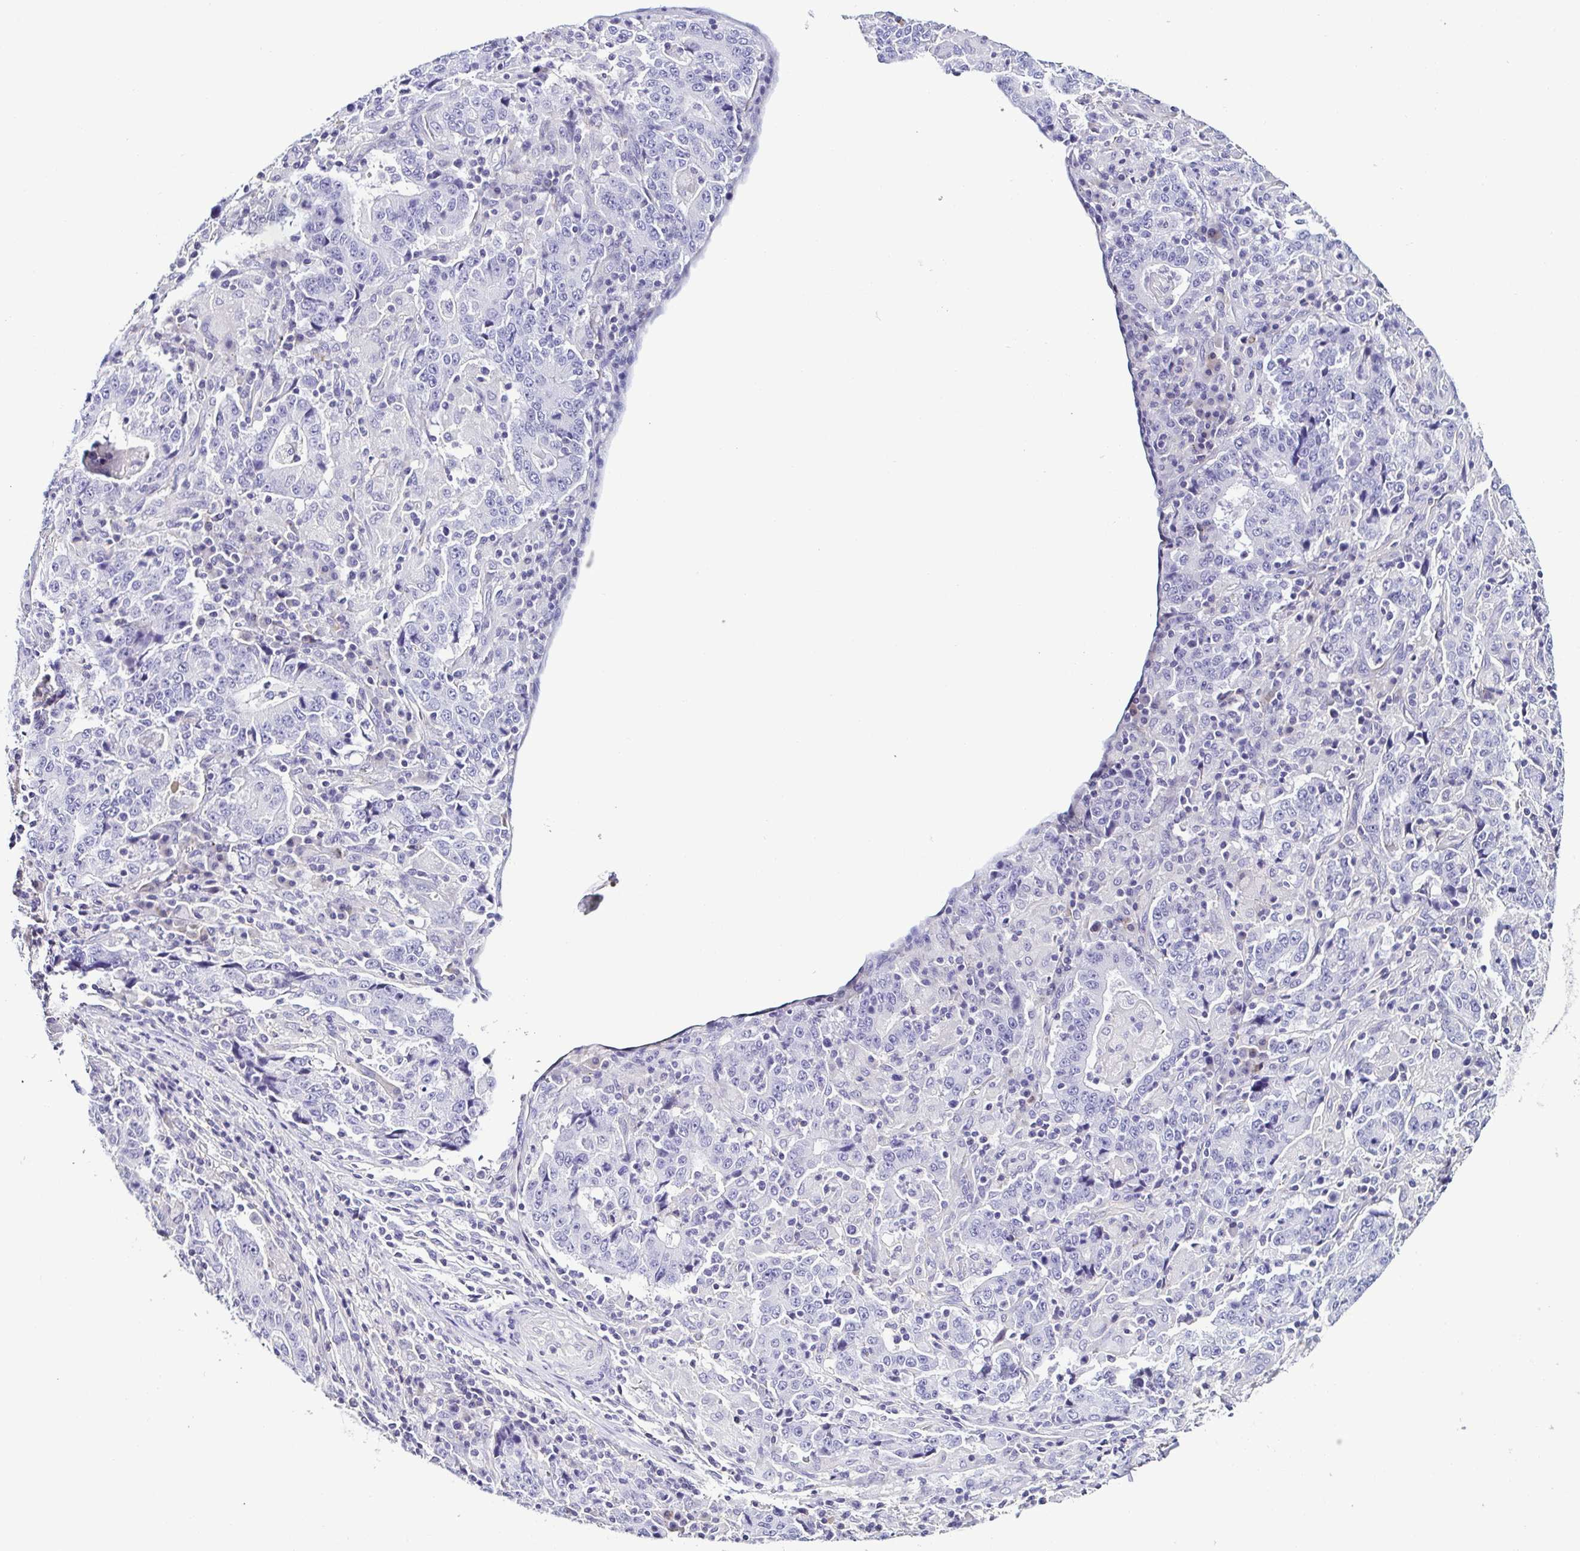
{"staining": {"intensity": "negative", "quantity": "none", "location": "none"}, "tissue": "stomach cancer", "cell_type": "Tumor cells", "image_type": "cancer", "snomed": [{"axis": "morphology", "description": "Normal tissue, NOS"}, {"axis": "morphology", "description": "Adenocarcinoma, NOS"}, {"axis": "topography", "description": "Stomach, upper"}, {"axis": "topography", "description": "Stomach"}], "caption": "A photomicrograph of human adenocarcinoma (stomach) is negative for staining in tumor cells.", "gene": "TNNT2", "patient": {"sex": "male", "age": 59}}